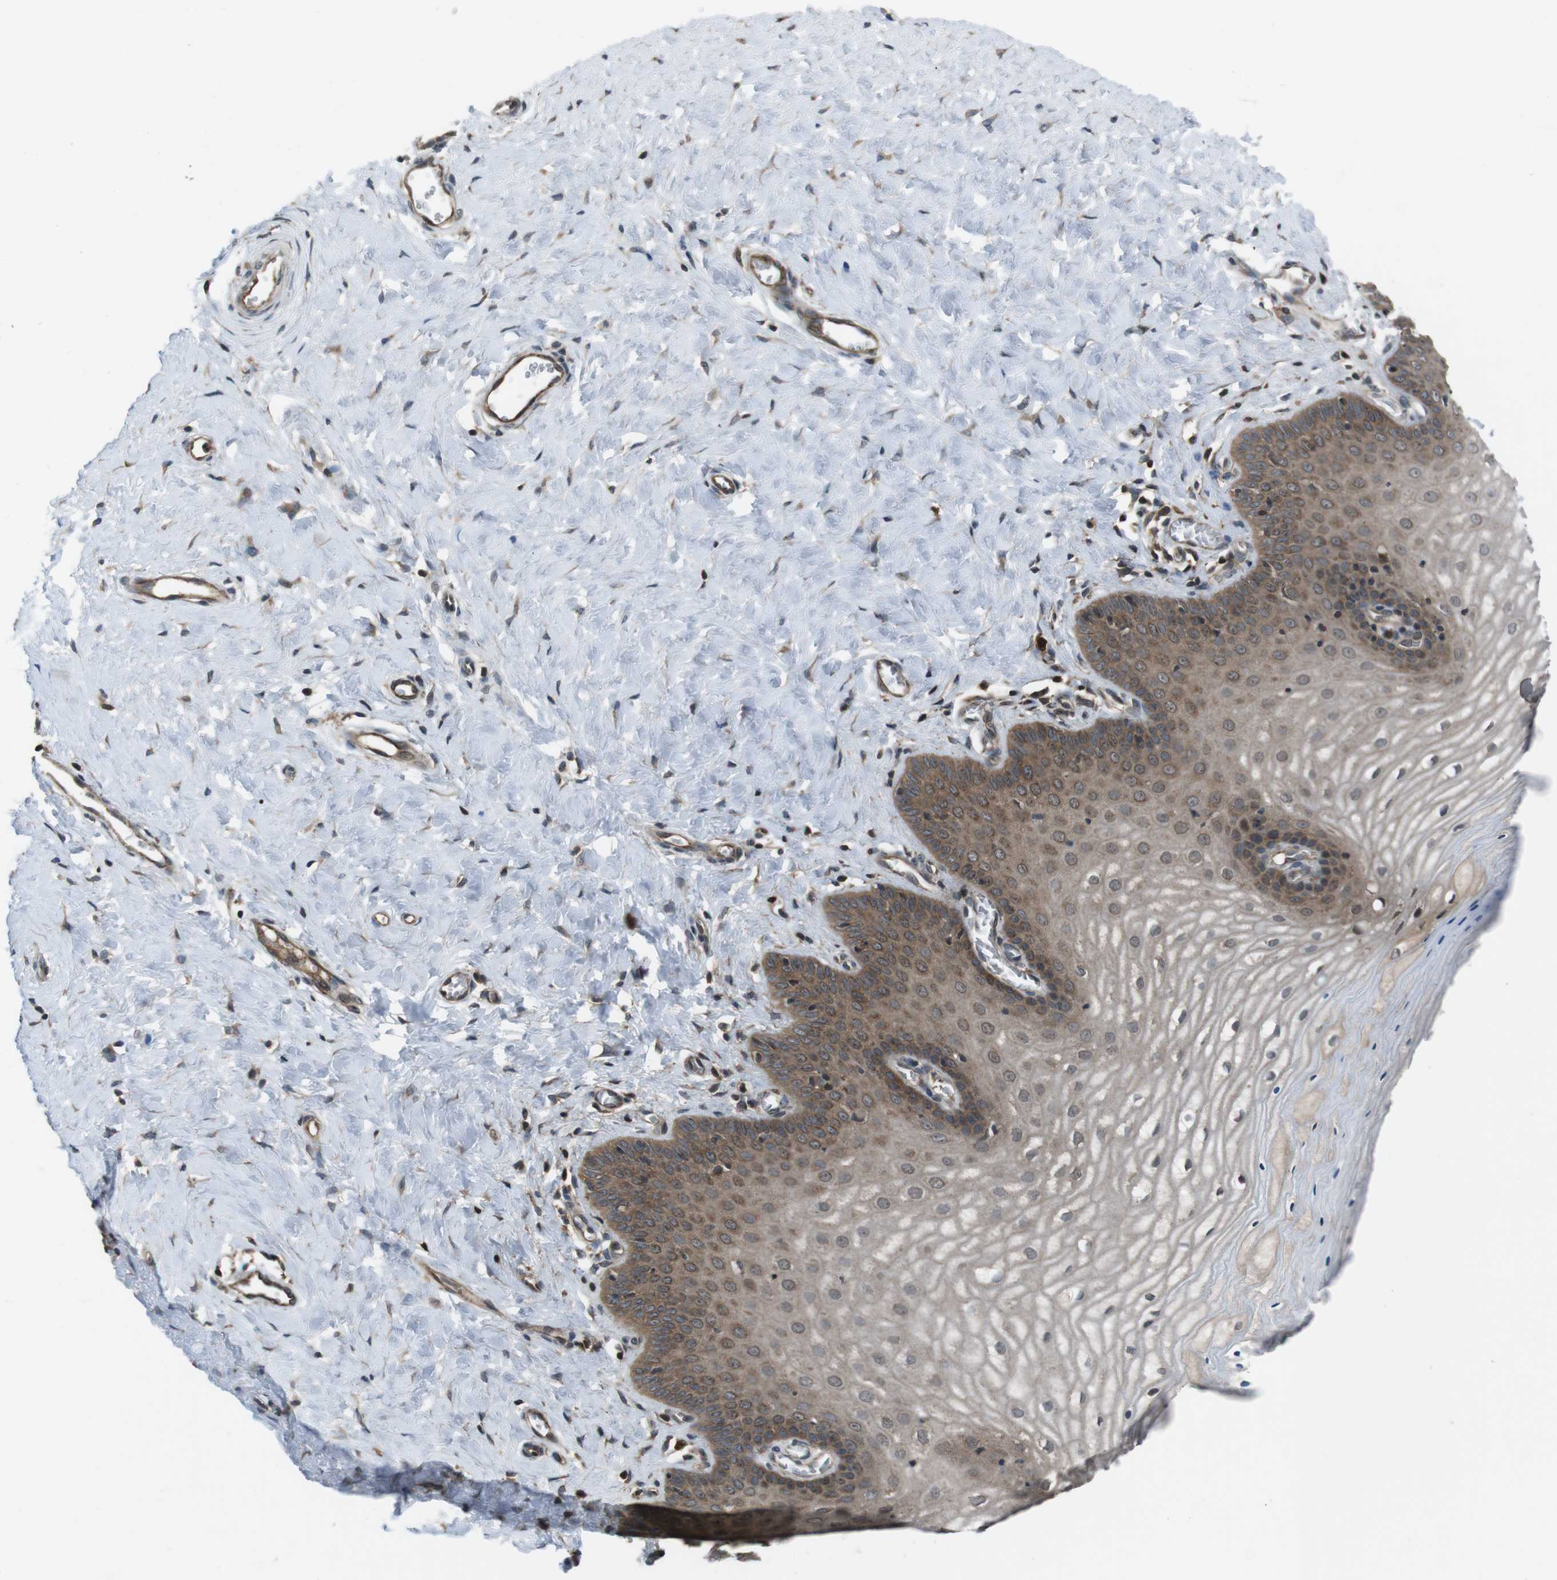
{"staining": {"intensity": "strong", "quantity": ">75%", "location": "cytoplasmic/membranous"}, "tissue": "cervix", "cell_type": "Glandular cells", "image_type": "normal", "snomed": [{"axis": "morphology", "description": "Normal tissue, NOS"}, {"axis": "topography", "description": "Cervix"}], "caption": "Immunohistochemistry staining of unremarkable cervix, which exhibits high levels of strong cytoplasmic/membranous expression in approximately >75% of glandular cells indicating strong cytoplasmic/membranous protein expression. The staining was performed using DAB (3,3'-diaminobenzidine) (brown) for protein detection and nuclei were counterstained in hematoxylin (blue).", "gene": "SLC22A23", "patient": {"sex": "female", "age": 55}}